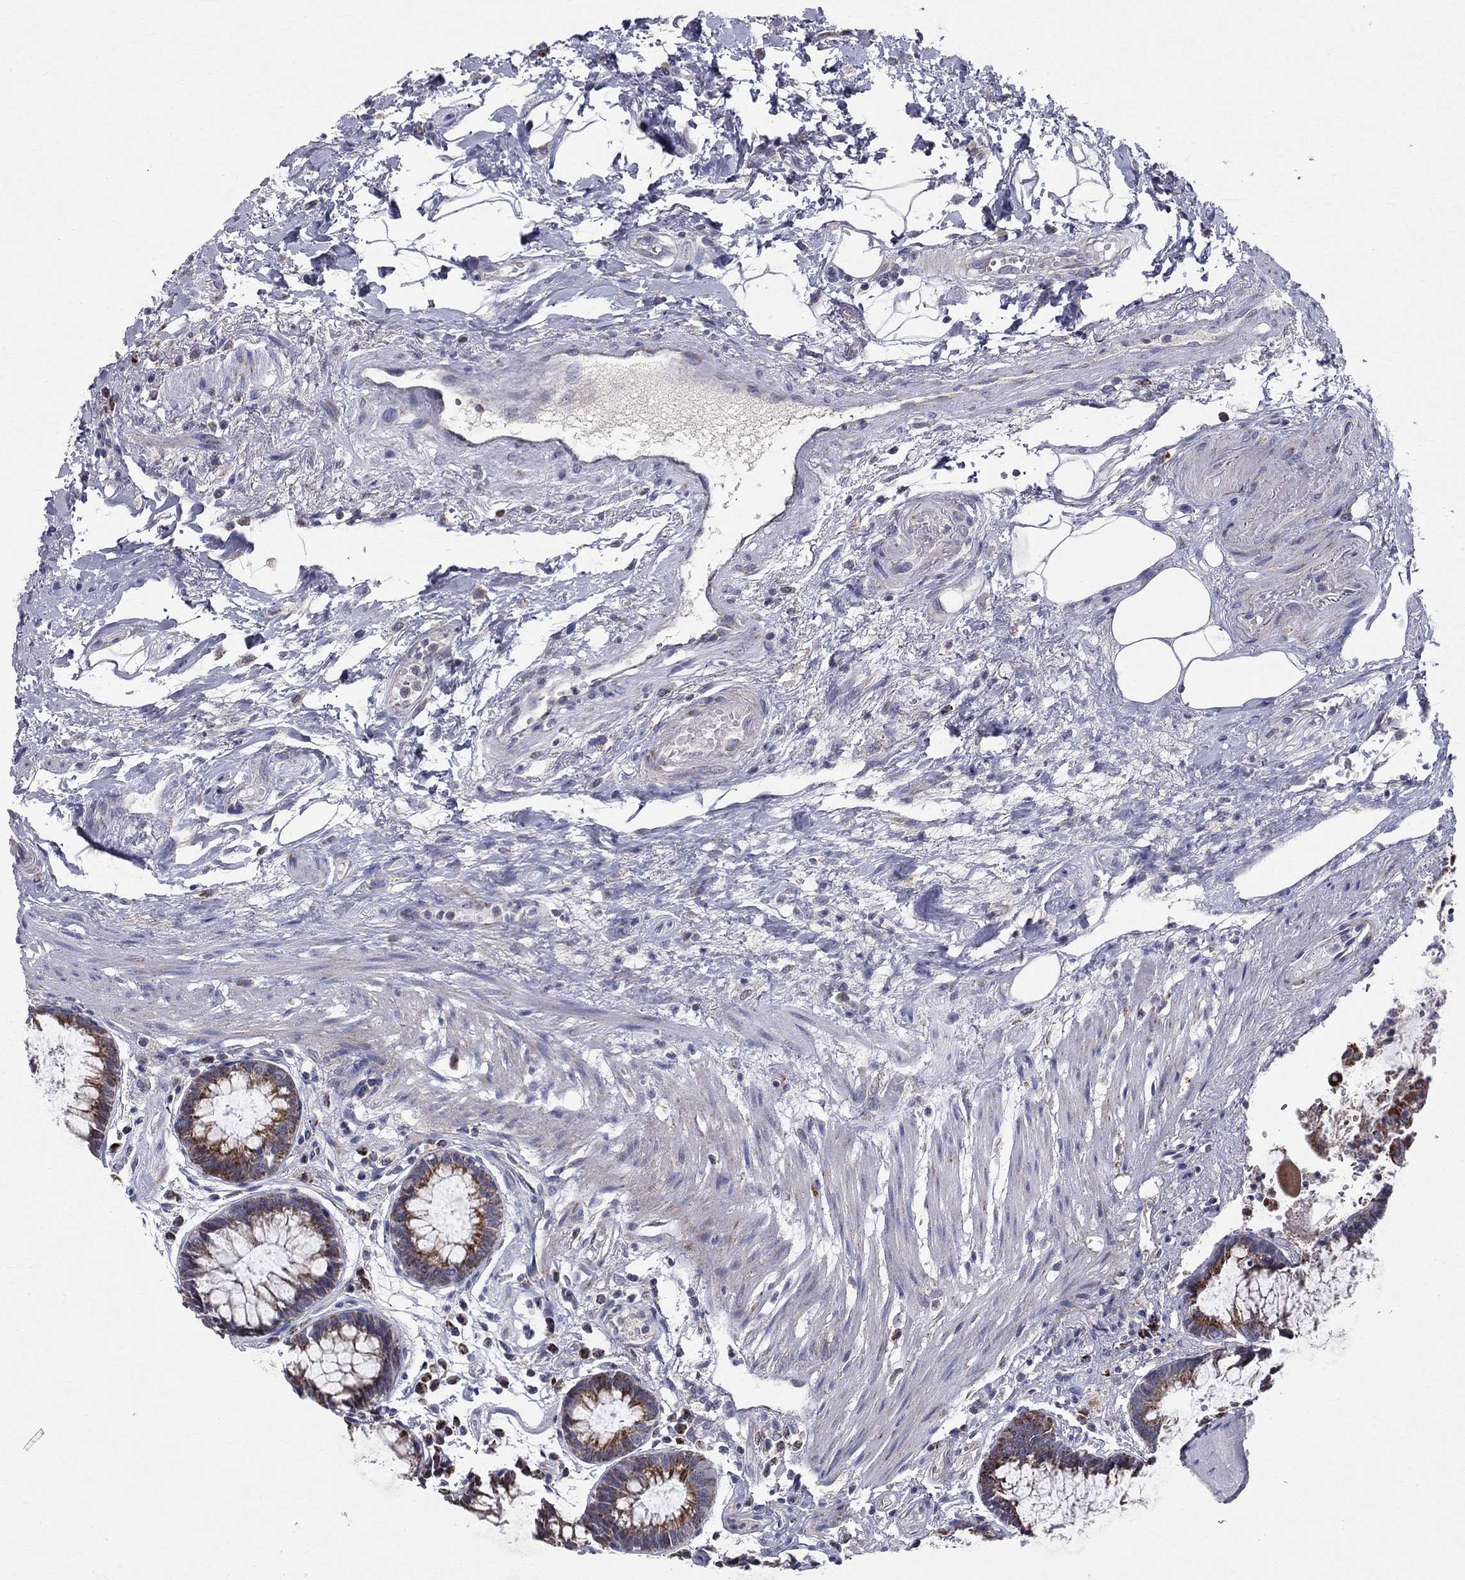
{"staining": {"intensity": "moderate", "quantity": "25%-75%", "location": "cytoplasmic/membranous"}, "tissue": "rectum", "cell_type": "Glandular cells", "image_type": "normal", "snomed": [{"axis": "morphology", "description": "Normal tissue, NOS"}, {"axis": "topography", "description": "Rectum"}], "caption": "Protein expression by IHC shows moderate cytoplasmic/membranous expression in approximately 25%-75% of glandular cells in benign rectum. (DAB = brown stain, brightfield microscopy at high magnification).", "gene": "SLC4A10", "patient": {"sex": "female", "age": 68}}